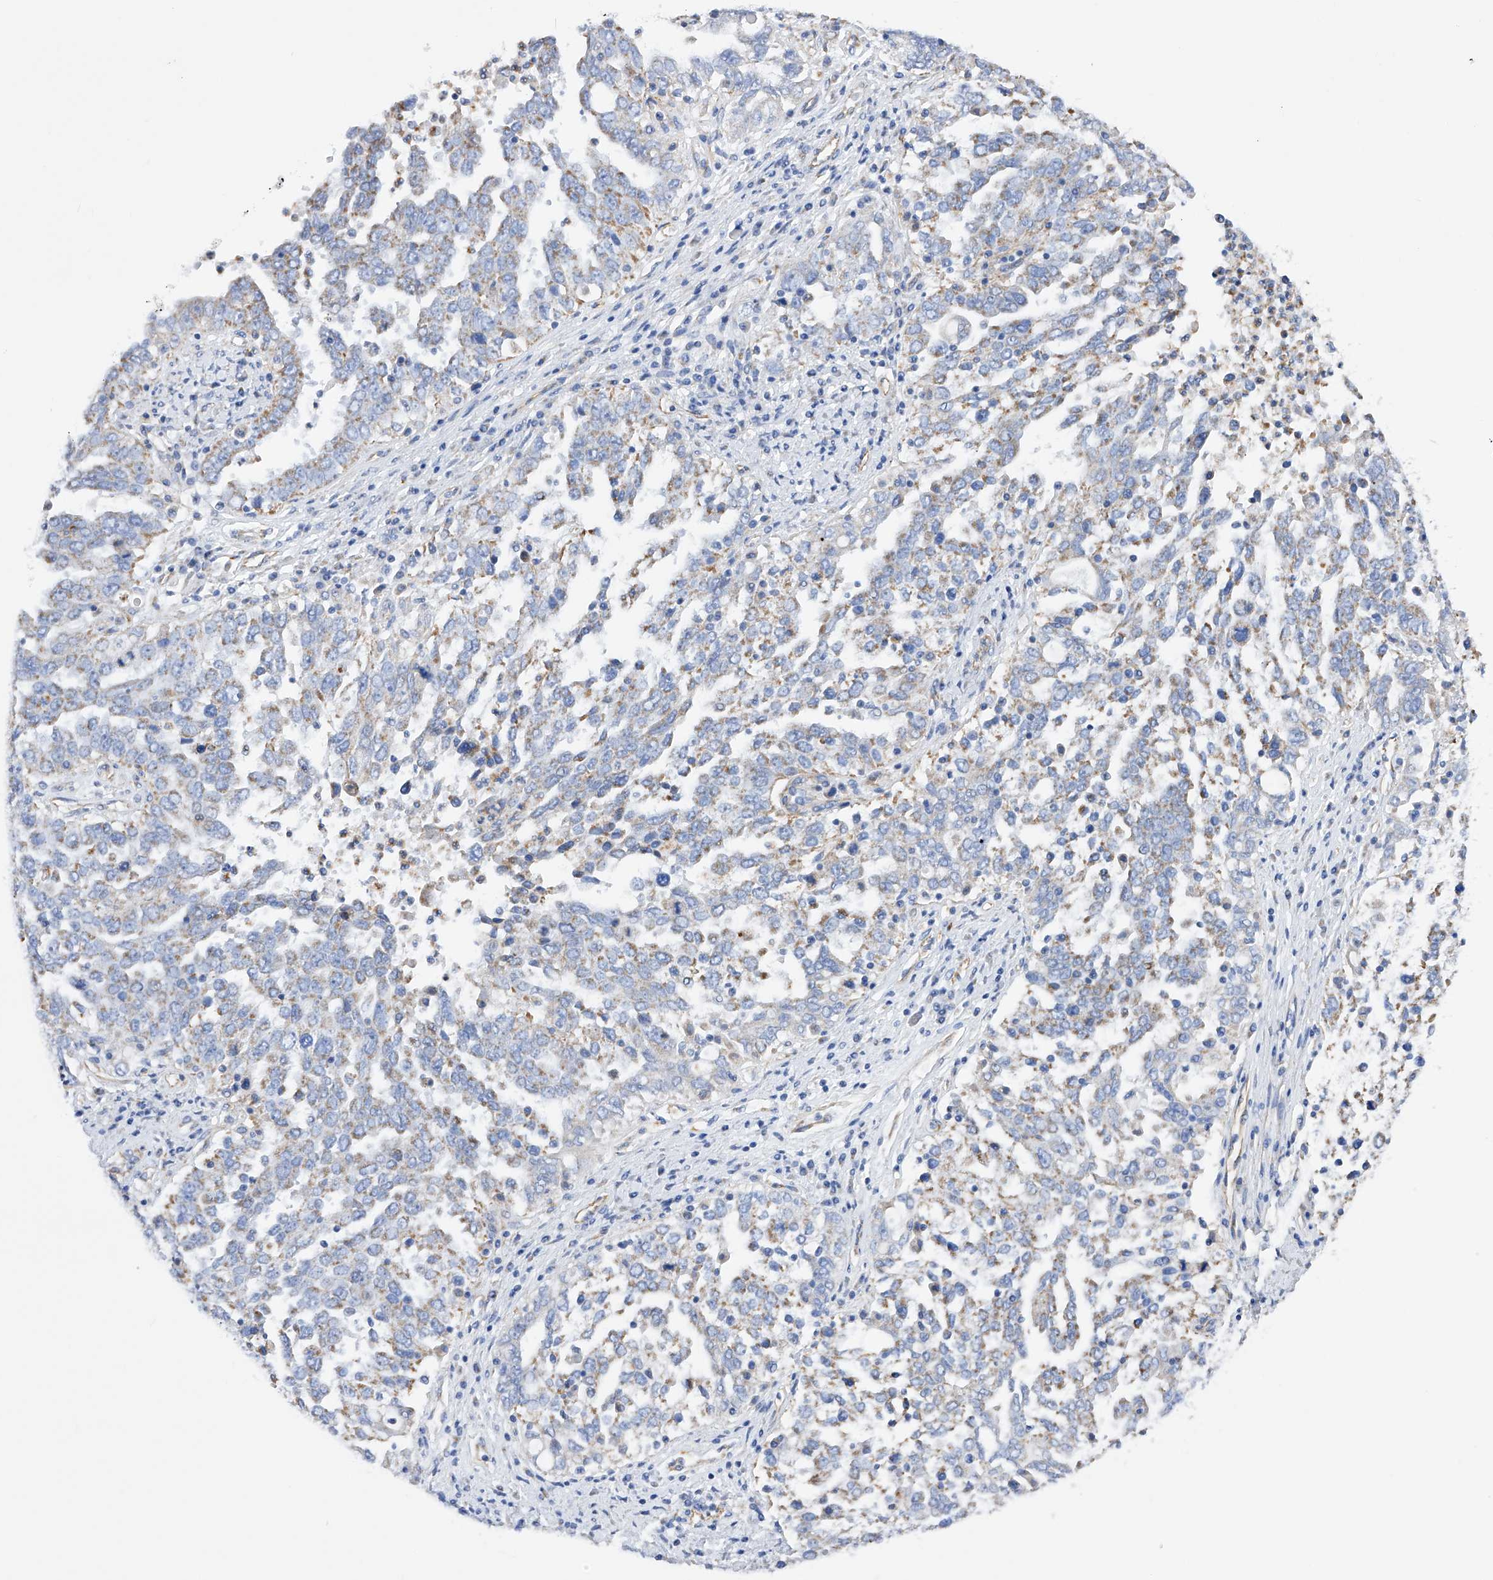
{"staining": {"intensity": "weak", "quantity": "<25%", "location": "cytoplasmic/membranous"}, "tissue": "ovarian cancer", "cell_type": "Tumor cells", "image_type": "cancer", "snomed": [{"axis": "morphology", "description": "Carcinoma, endometroid"}, {"axis": "topography", "description": "Ovary"}], "caption": "This photomicrograph is of ovarian cancer stained with immunohistochemistry (IHC) to label a protein in brown with the nuclei are counter-stained blue. There is no positivity in tumor cells.", "gene": "FLG", "patient": {"sex": "female", "age": 62}}